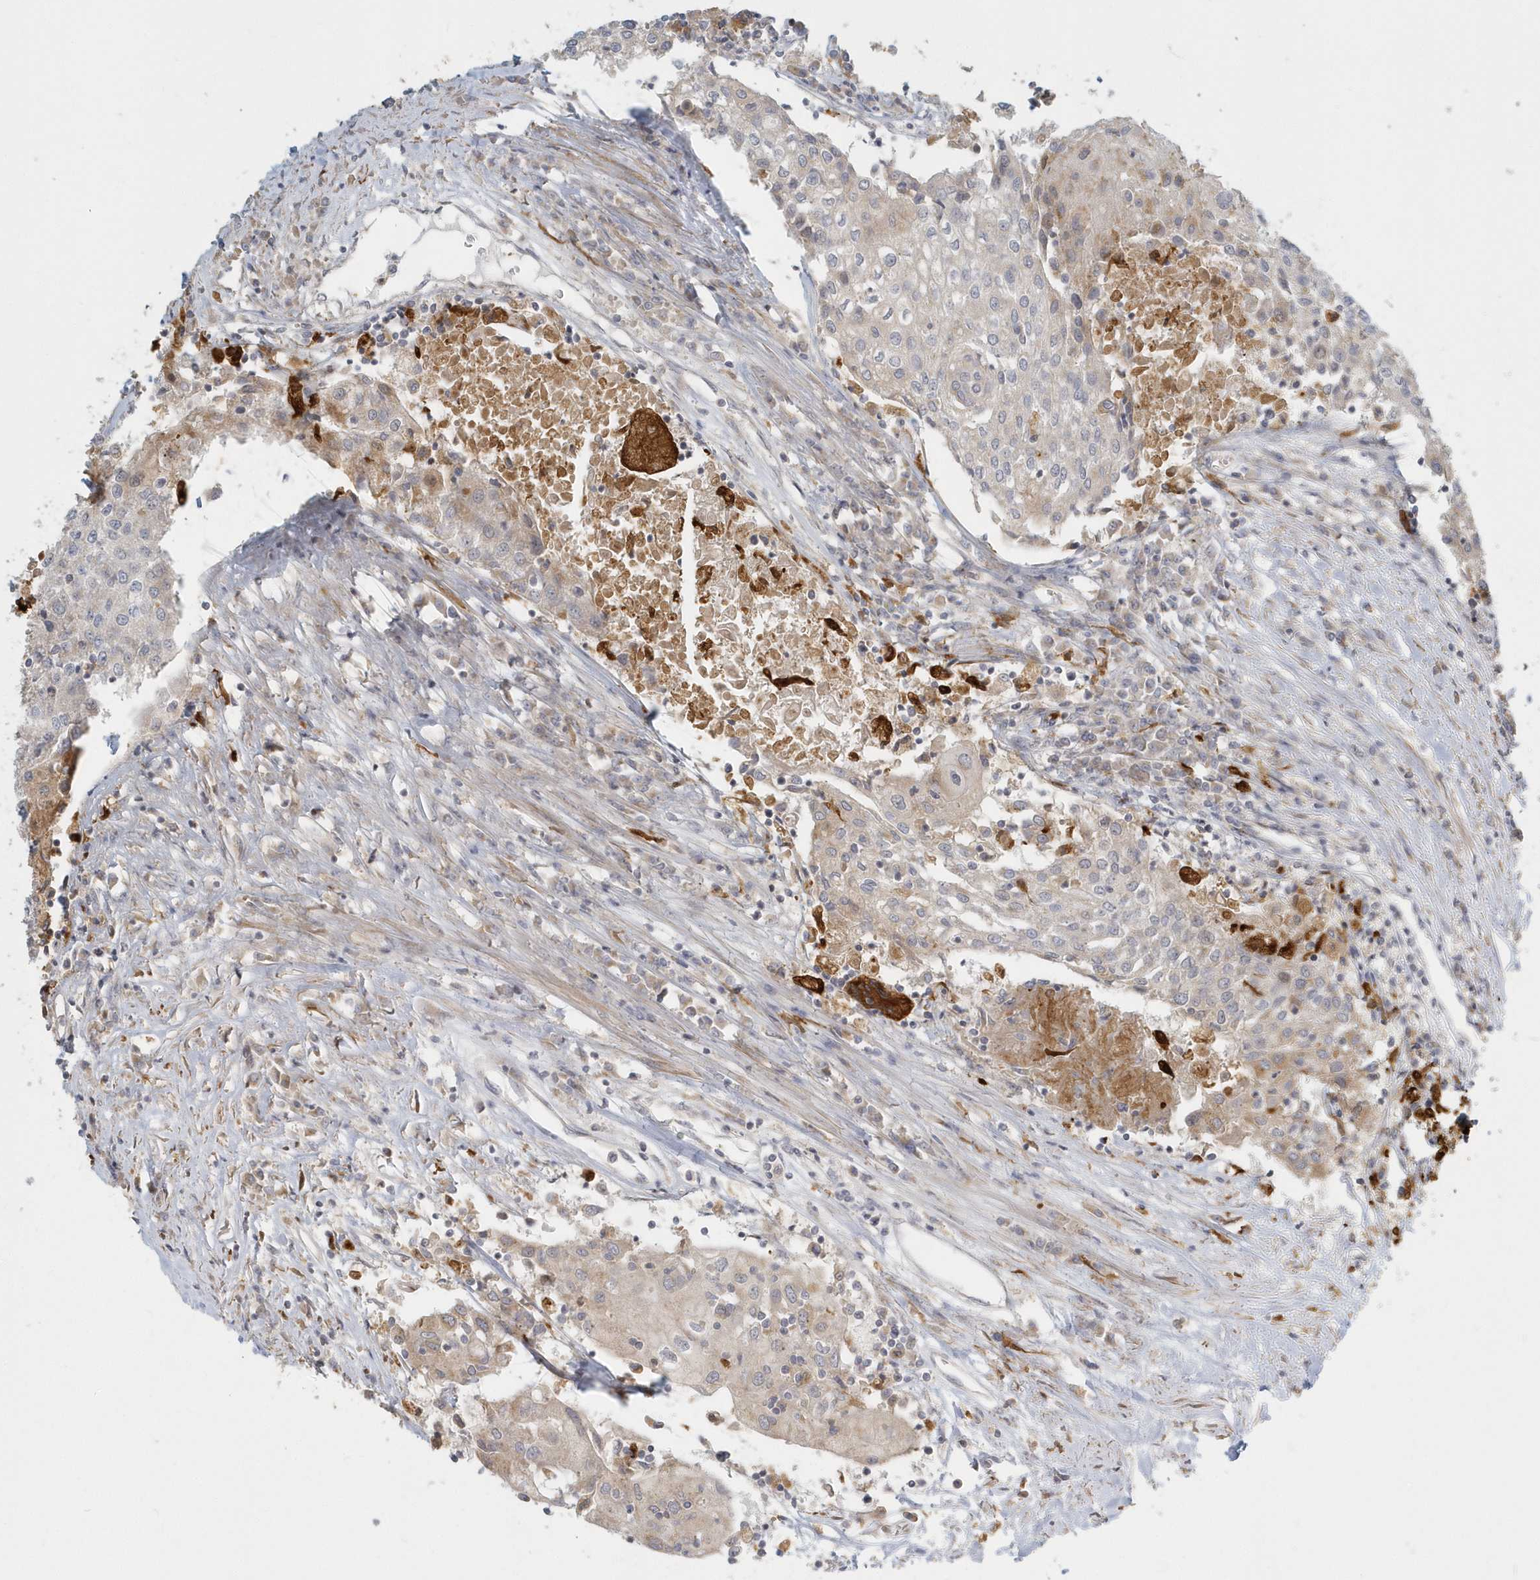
{"staining": {"intensity": "weak", "quantity": "<25%", "location": "cytoplasmic/membranous"}, "tissue": "urothelial cancer", "cell_type": "Tumor cells", "image_type": "cancer", "snomed": [{"axis": "morphology", "description": "Urothelial carcinoma, High grade"}, {"axis": "topography", "description": "Urinary bladder"}], "caption": "Immunohistochemical staining of urothelial cancer displays no significant positivity in tumor cells.", "gene": "NAPB", "patient": {"sex": "female", "age": 85}}